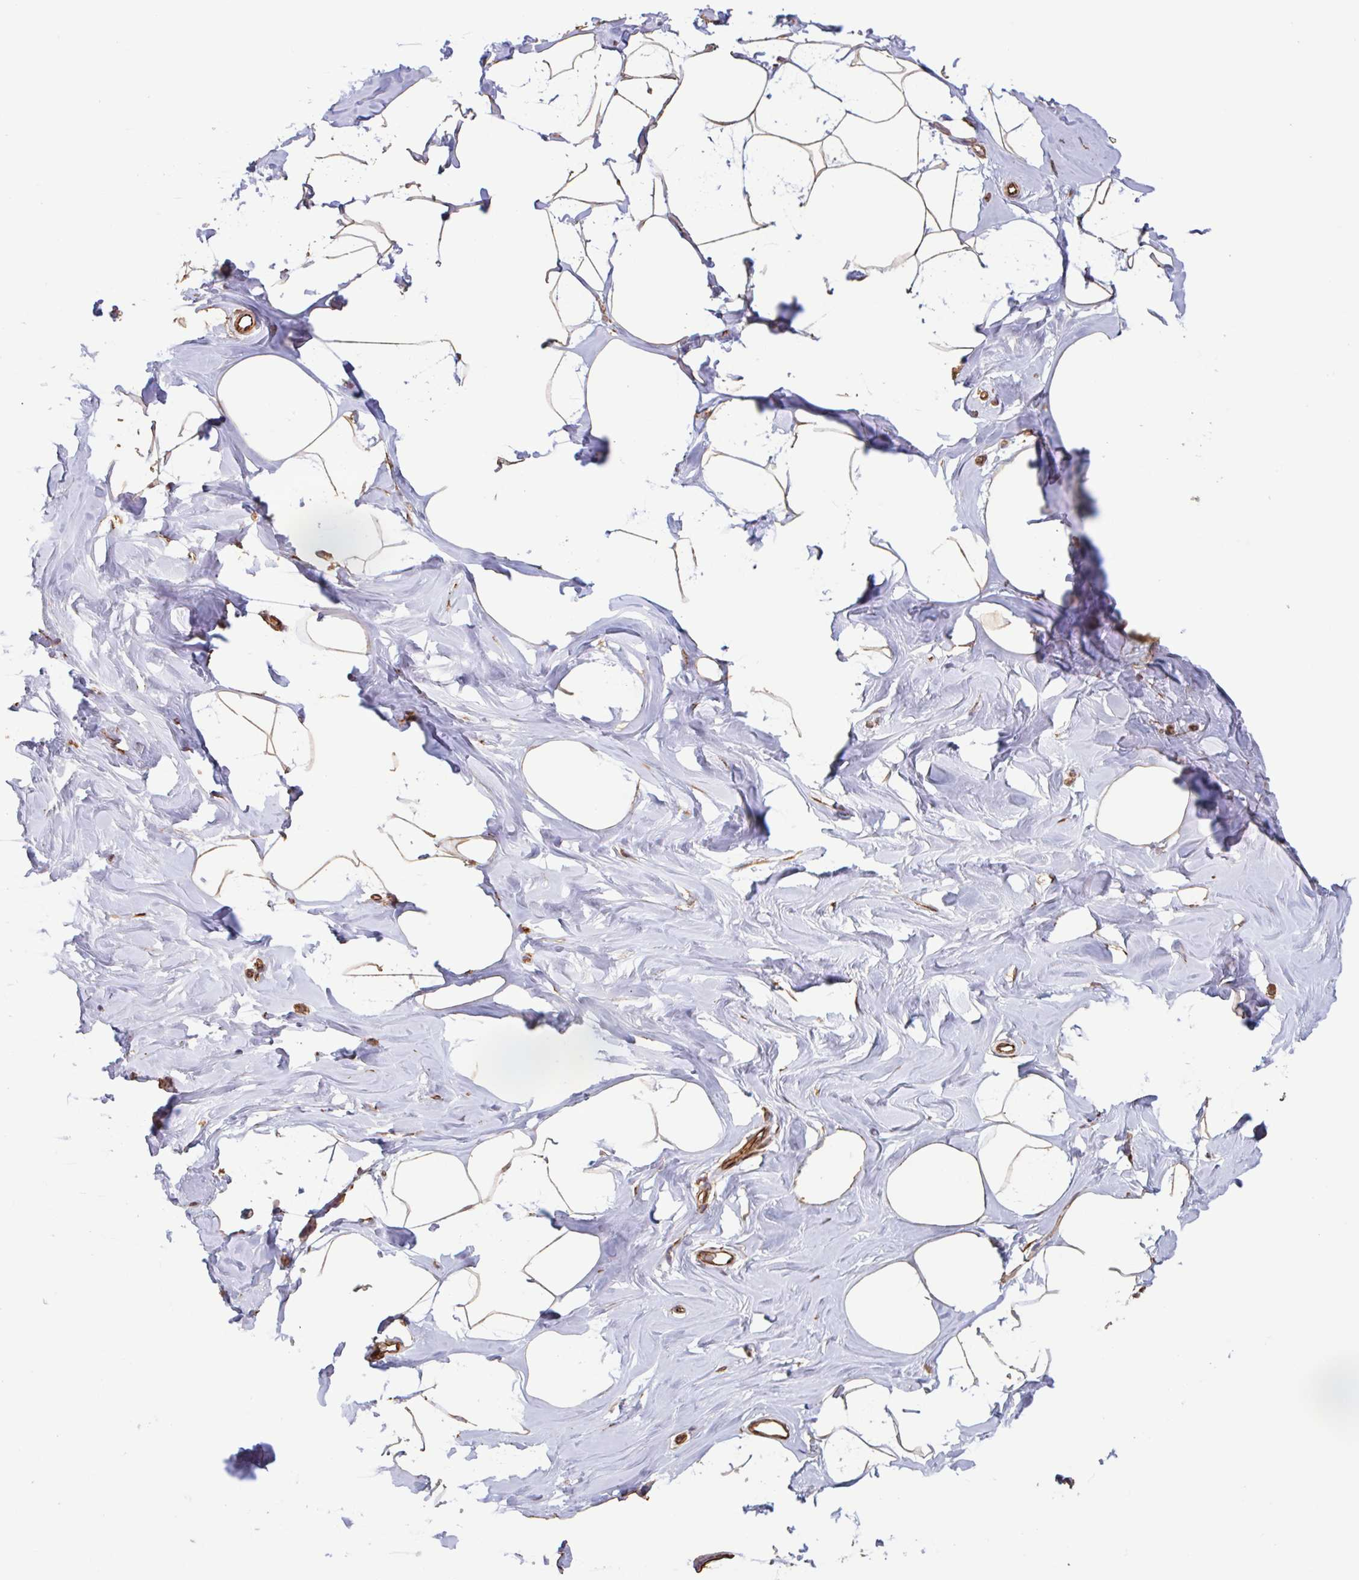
{"staining": {"intensity": "moderate", "quantity": "25%-75%", "location": "cytoplasmic/membranous"}, "tissue": "breast", "cell_type": "Adipocytes", "image_type": "normal", "snomed": [{"axis": "morphology", "description": "Normal tissue, NOS"}, {"axis": "topography", "description": "Breast"}], "caption": "Immunohistochemical staining of normal human breast displays 25%-75% levels of moderate cytoplasmic/membranous protein expression in about 25%-75% of adipocytes.", "gene": "ZNF790", "patient": {"sex": "female", "age": 32}}